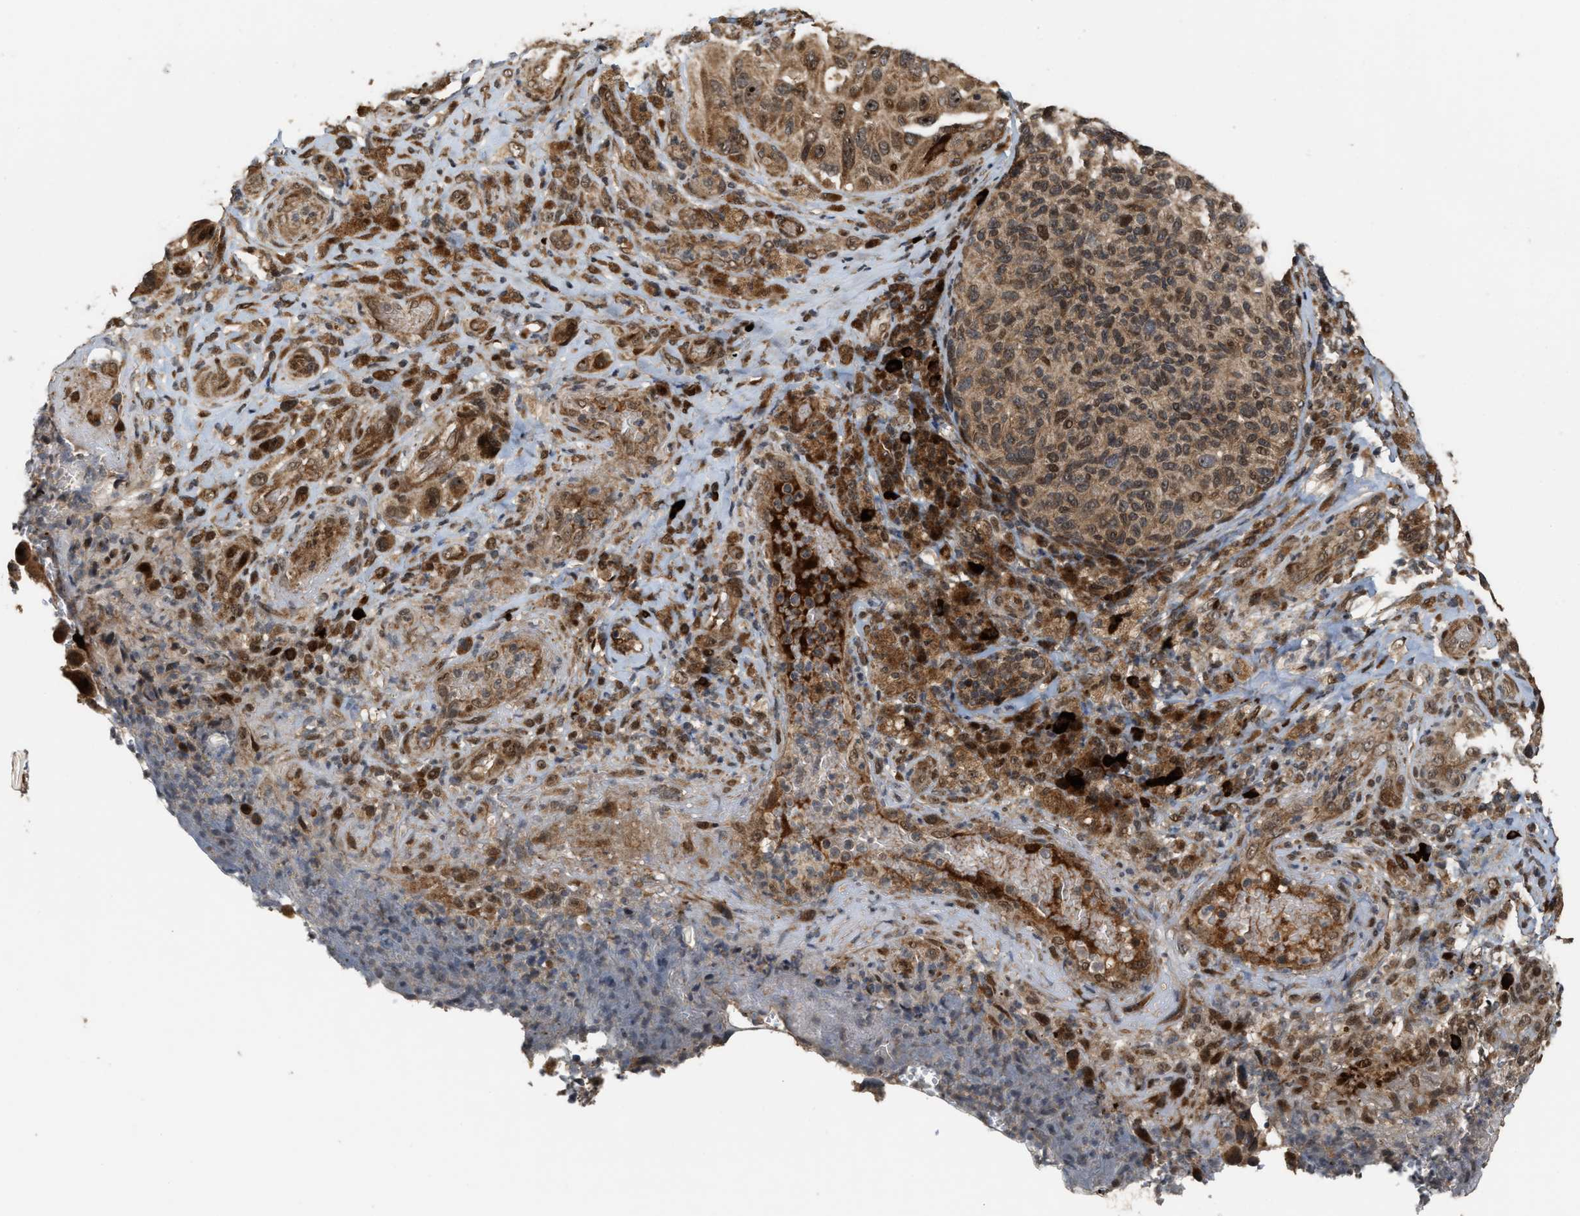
{"staining": {"intensity": "strong", "quantity": ">75%", "location": "cytoplasmic/membranous,nuclear"}, "tissue": "melanoma", "cell_type": "Tumor cells", "image_type": "cancer", "snomed": [{"axis": "morphology", "description": "Malignant melanoma, NOS"}, {"axis": "topography", "description": "Skin"}], "caption": "The histopathology image exhibits a brown stain indicating the presence of a protein in the cytoplasmic/membranous and nuclear of tumor cells in melanoma.", "gene": "ELP2", "patient": {"sex": "female", "age": 73}}